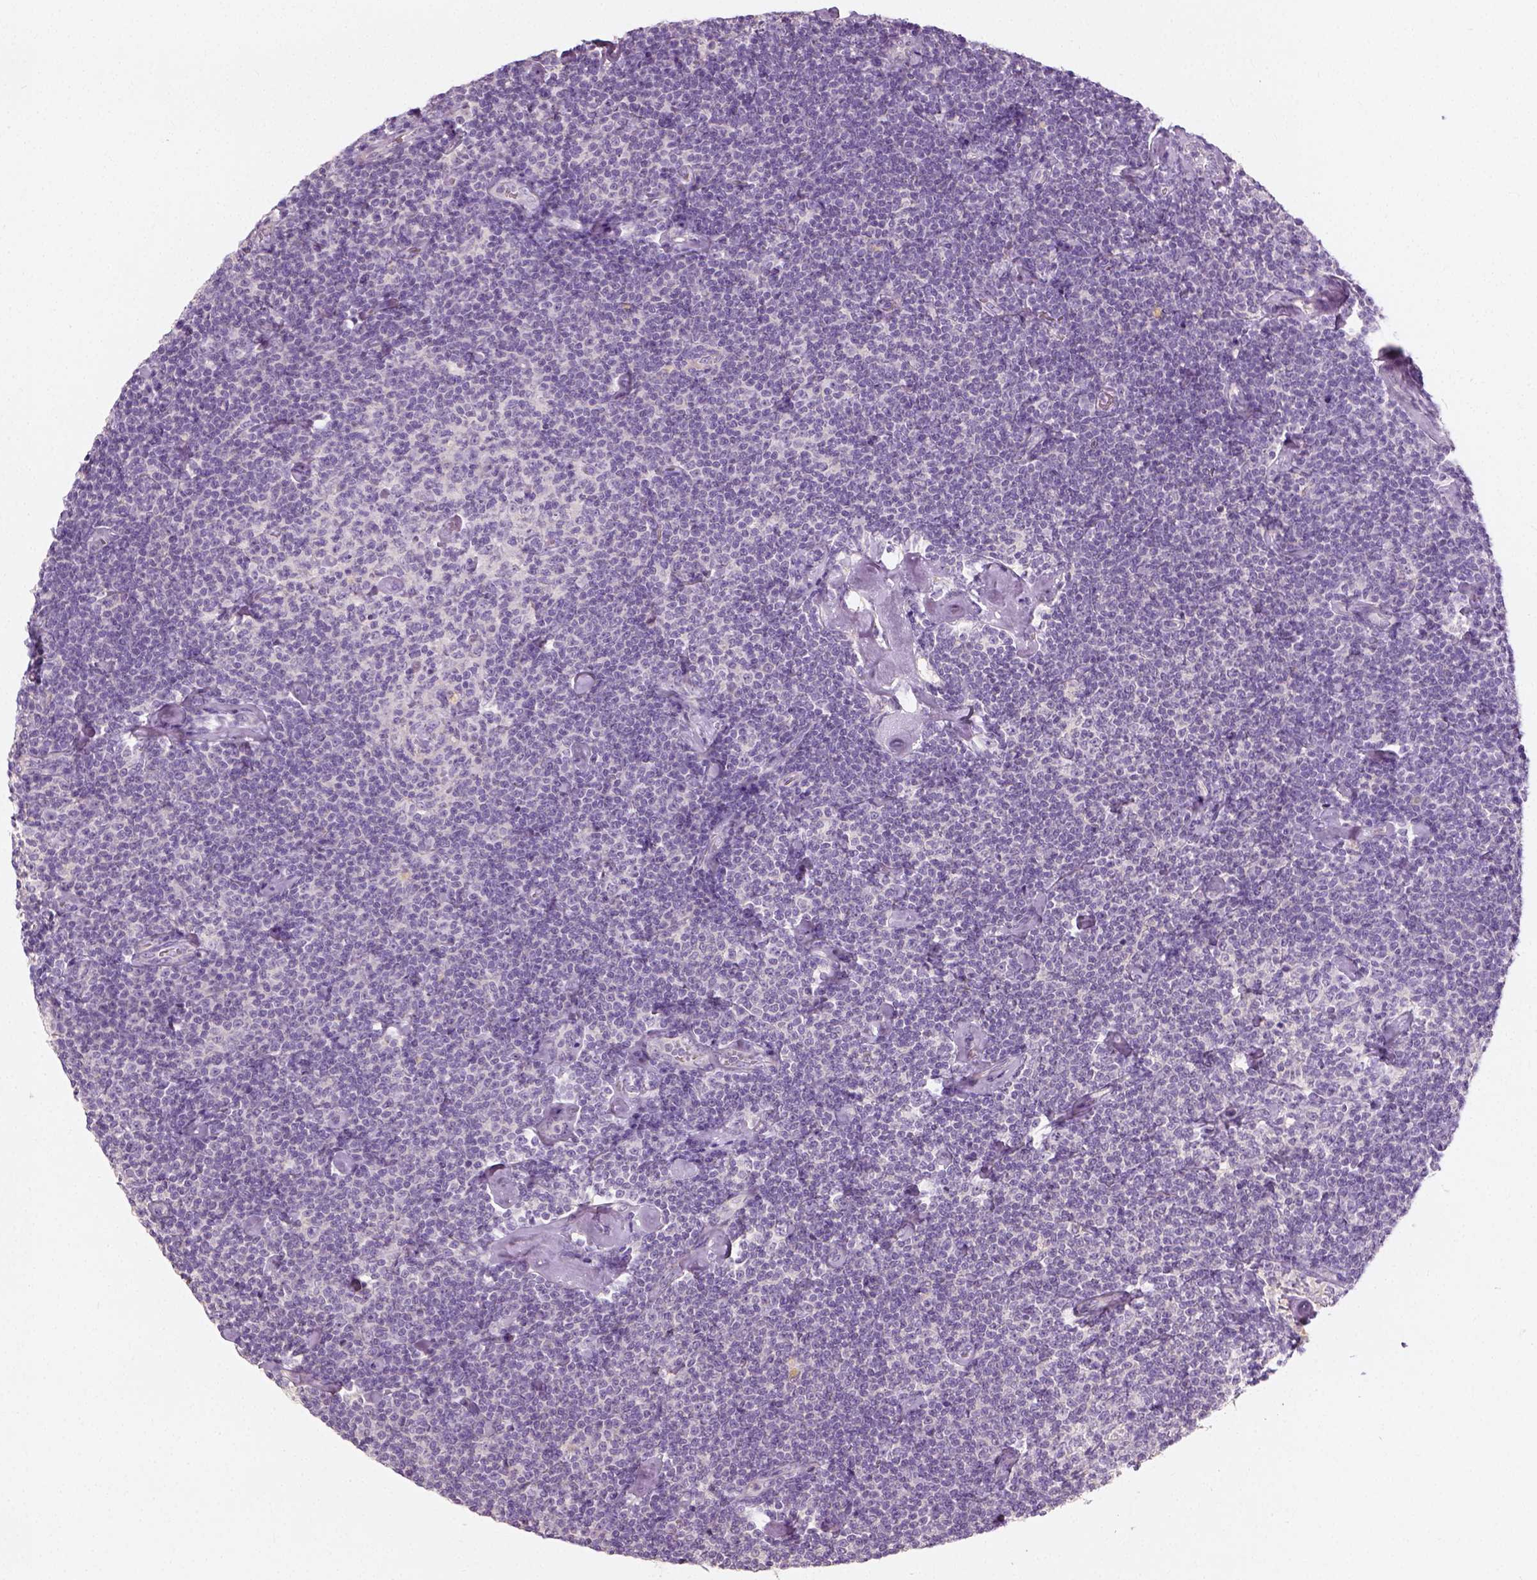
{"staining": {"intensity": "negative", "quantity": "none", "location": "none"}, "tissue": "lymphoma", "cell_type": "Tumor cells", "image_type": "cancer", "snomed": [{"axis": "morphology", "description": "Malignant lymphoma, non-Hodgkin's type, Low grade"}, {"axis": "topography", "description": "Lymph node"}], "caption": "Lymphoma was stained to show a protein in brown. There is no significant expression in tumor cells.", "gene": "DHCR24", "patient": {"sex": "male", "age": 81}}